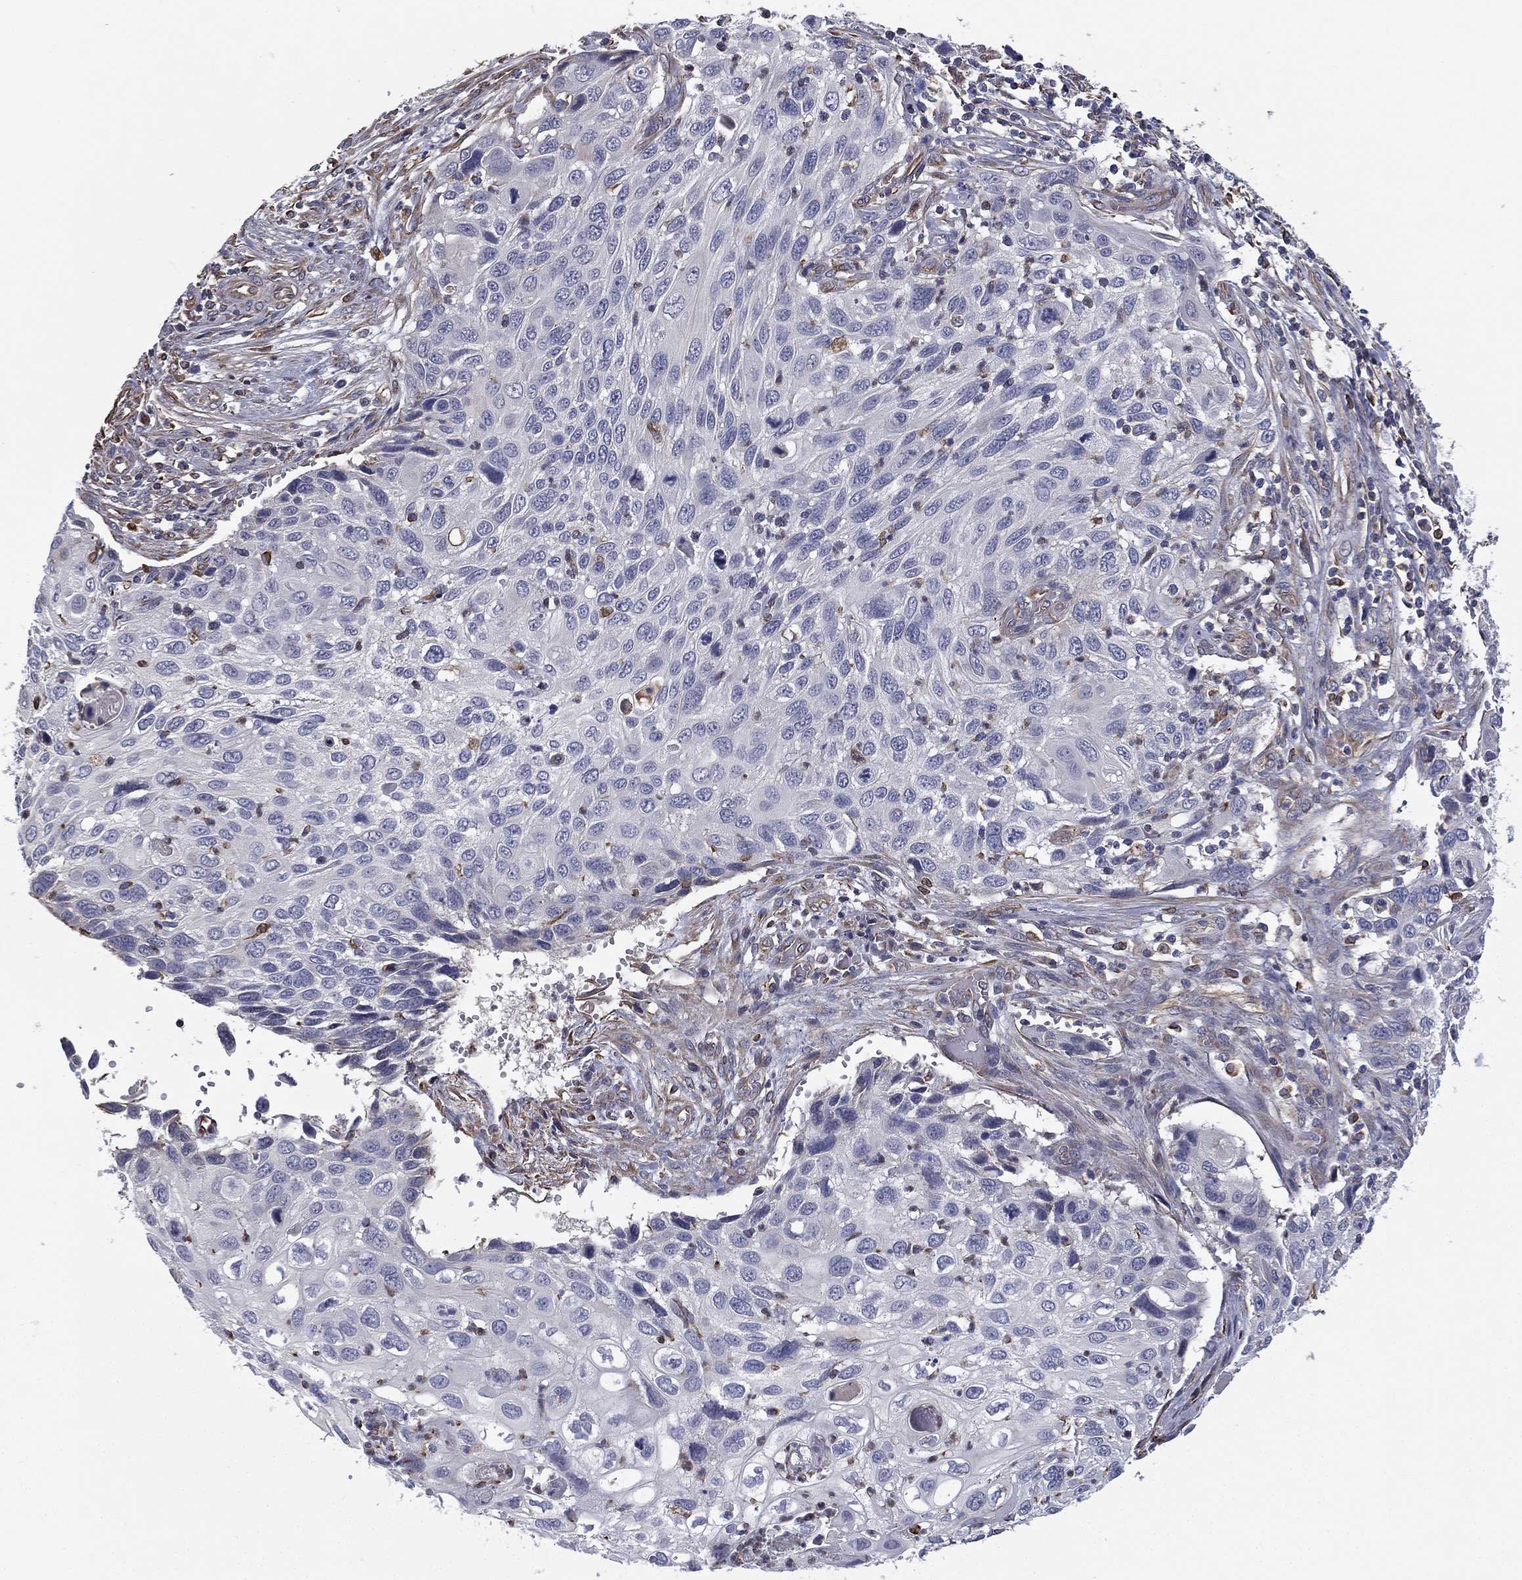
{"staining": {"intensity": "negative", "quantity": "none", "location": "none"}, "tissue": "cervical cancer", "cell_type": "Tumor cells", "image_type": "cancer", "snomed": [{"axis": "morphology", "description": "Squamous cell carcinoma, NOS"}, {"axis": "topography", "description": "Cervix"}], "caption": "High magnification brightfield microscopy of squamous cell carcinoma (cervical) stained with DAB (brown) and counterstained with hematoxylin (blue): tumor cells show no significant staining.", "gene": "SCUBE1", "patient": {"sex": "female", "age": 70}}